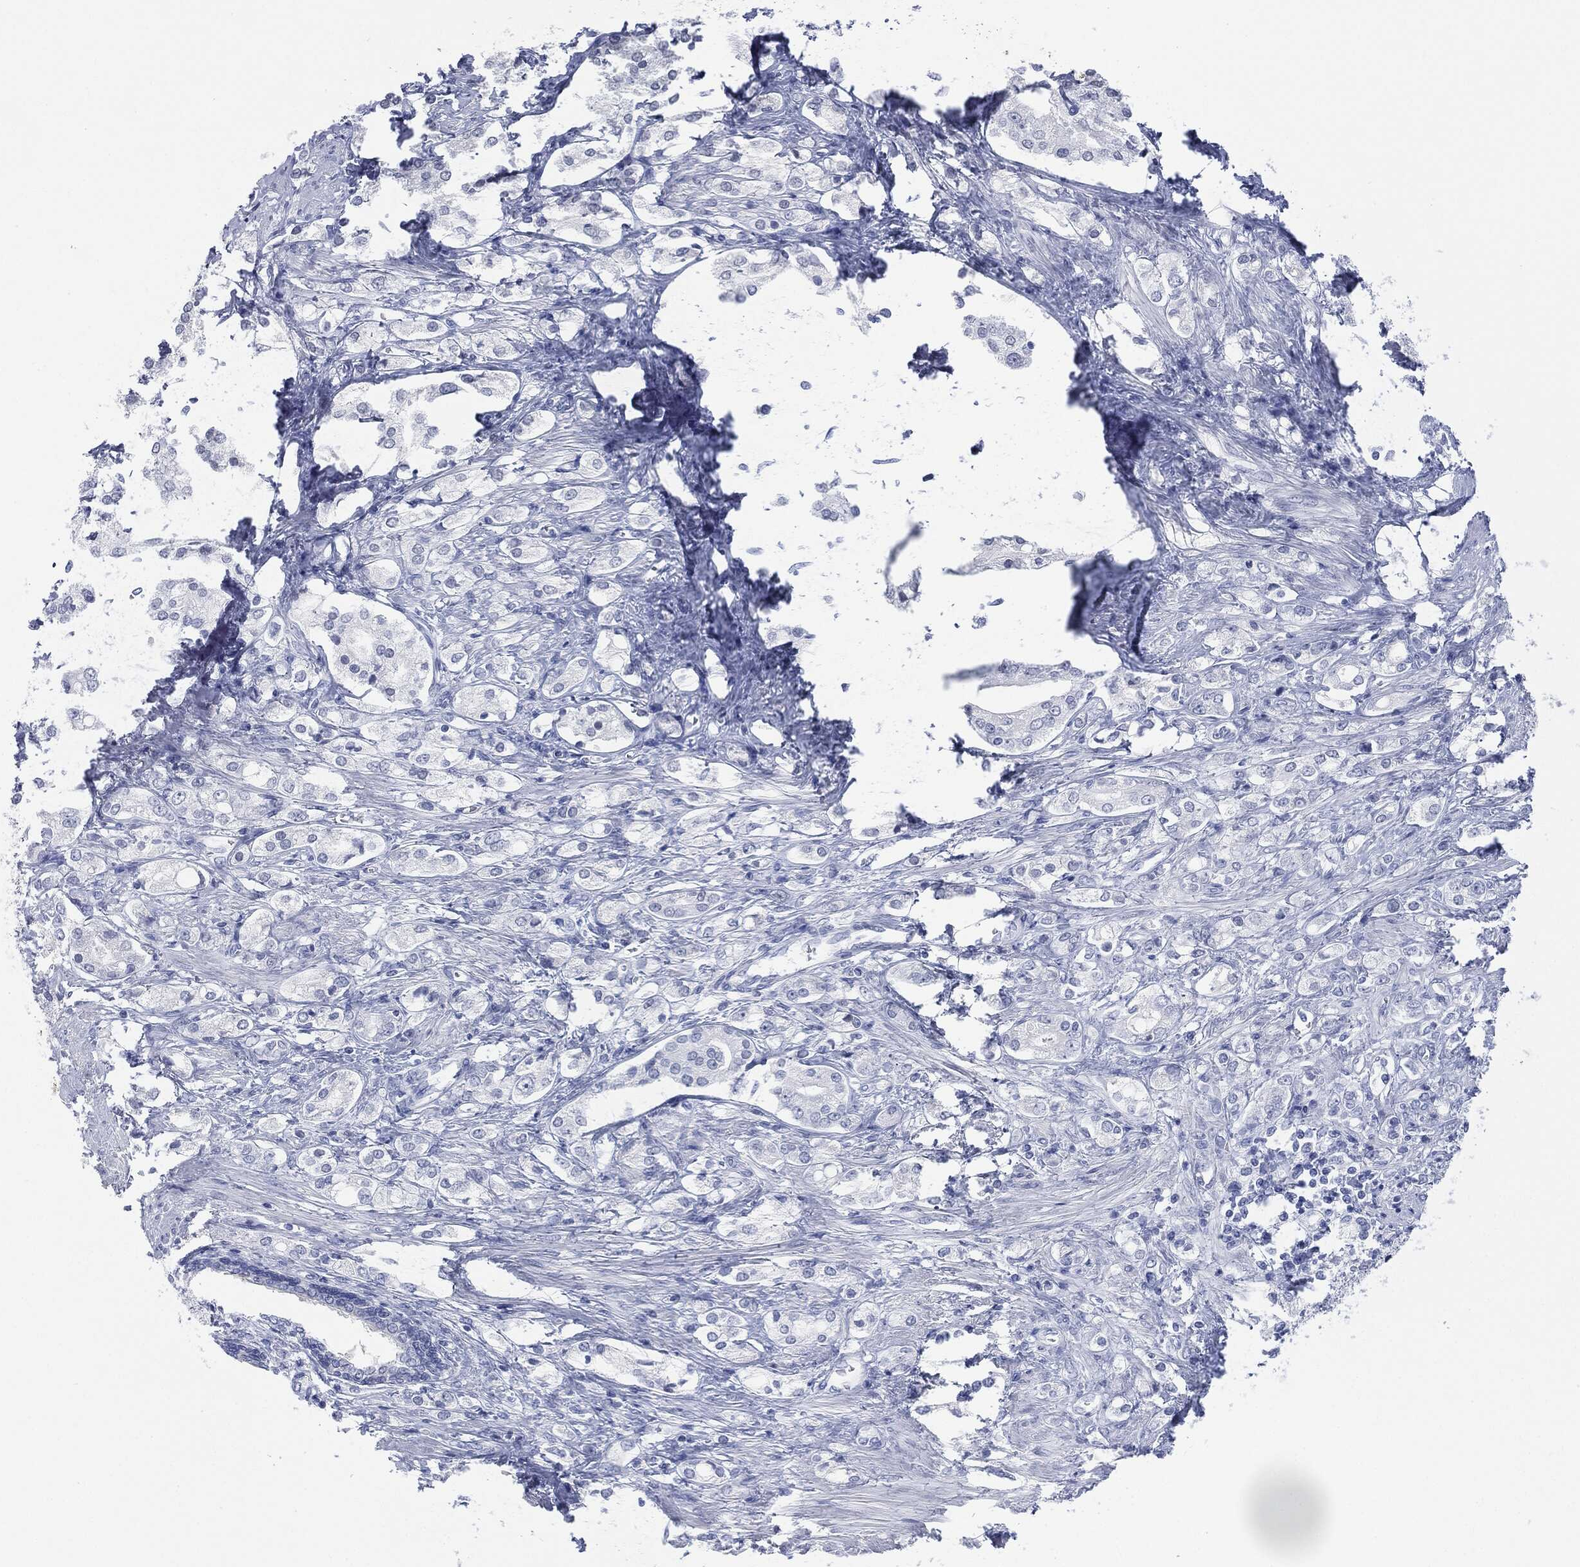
{"staining": {"intensity": "negative", "quantity": "none", "location": "none"}, "tissue": "prostate cancer", "cell_type": "Tumor cells", "image_type": "cancer", "snomed": [{"axis": "morphology", "description": "Adenocarcinoma, NOS"}, {"axis": "topography", "description": "Prostate and seminal vesicle, NOS"}, {"axis": "topography", "description": "Prostate"}], "caption": "This image is of adenocarcinoma (prostate) stained with immunohistochemistry to label a protein in brown with the nuclei are counter-stained blue. There is no positivity in tumor cells. (Stains: DAB (3,3'-diaminobenzidine) IHC with hematoxylin counter stain, Microscopy: brightfield microscopy at high magnification).", "gene": "MUC16", "patient": {"sex": "male", "age": 67}}